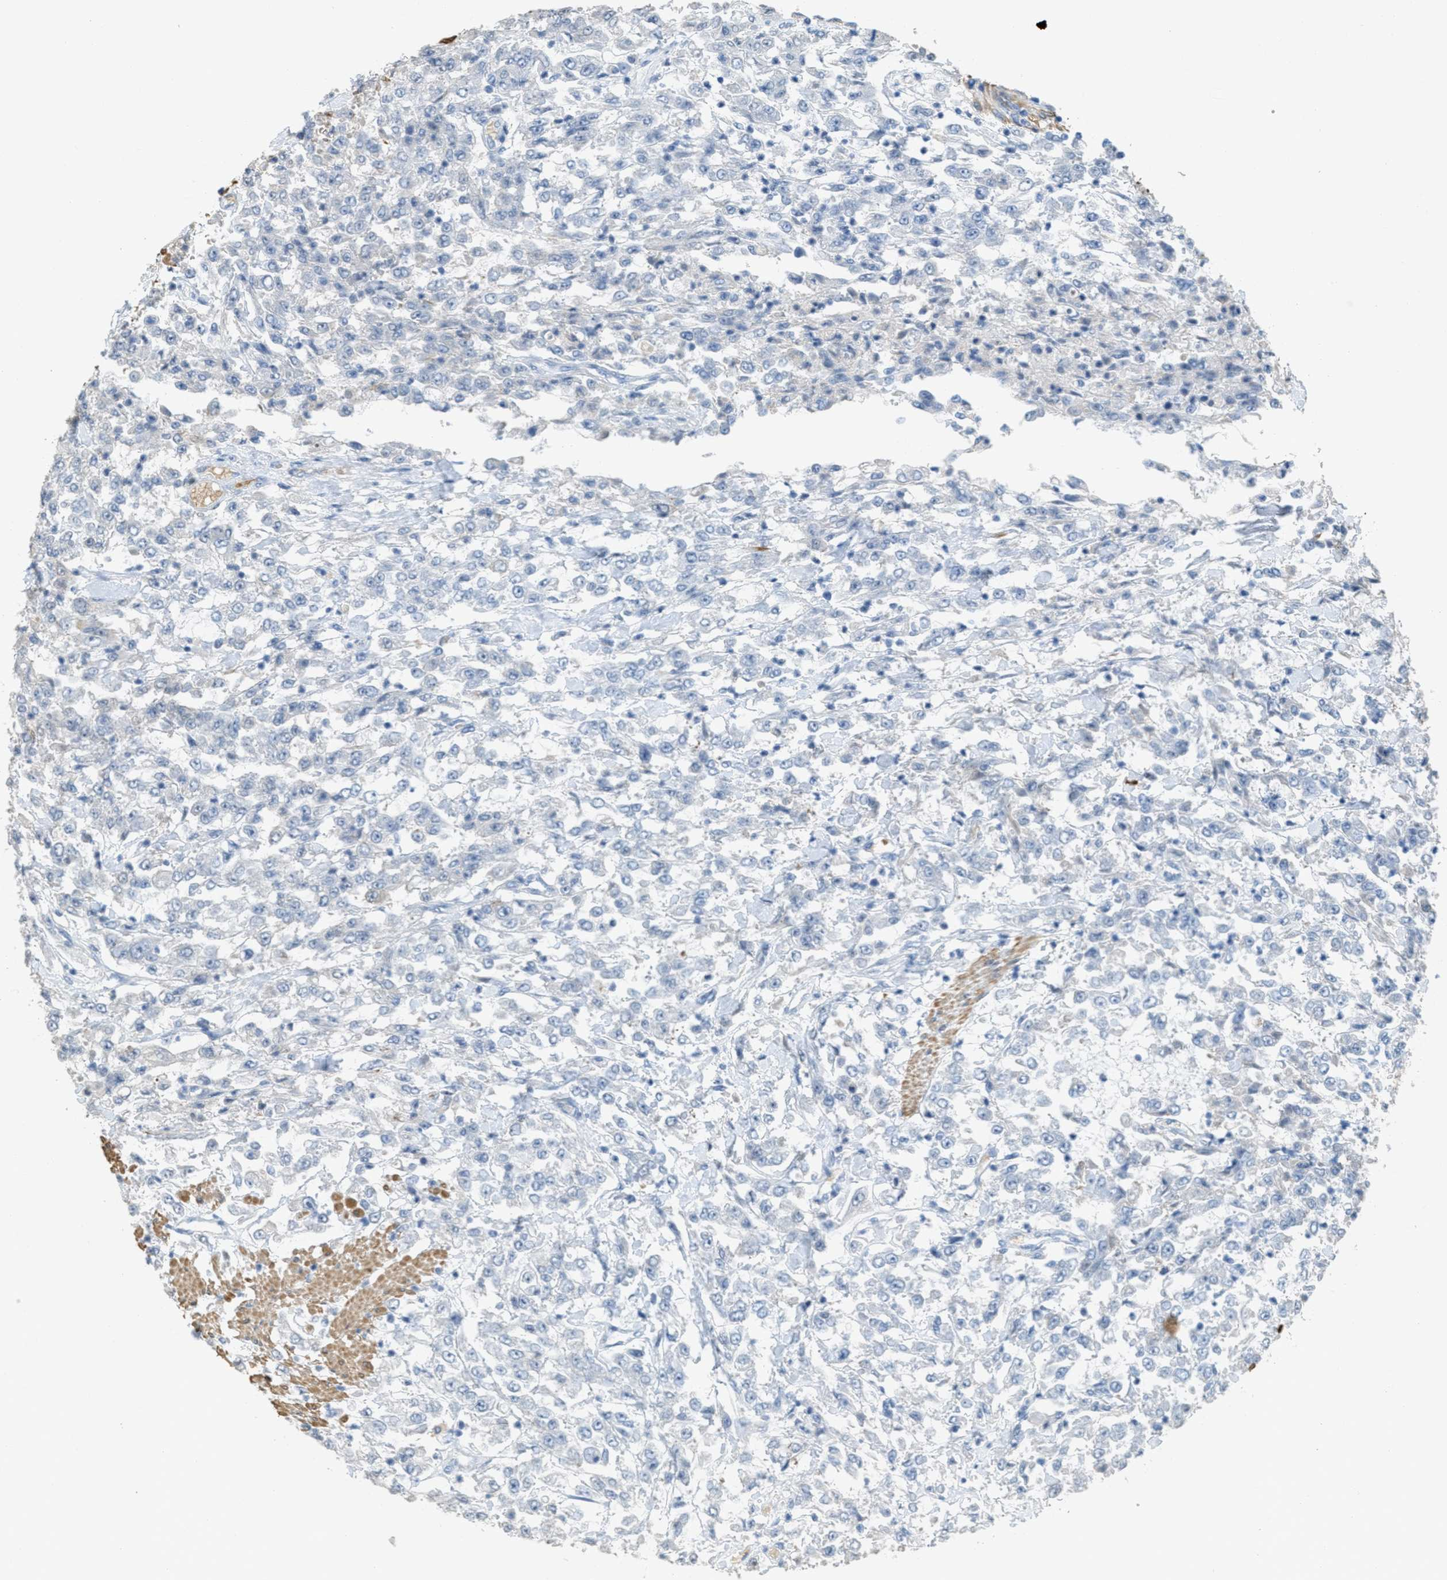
{"staining": {"intensity": "negative", "quantity": "none", "location": "none"}, "tissue": "urothelial cancer", "cell_type": "Tumor cells", "image_type": "cancer", "snomed": [{"axis": "morphology", "description": "Urothelial carcinoma, High grade"}, {"axis": "topography", "description": "Urinary bladder"}], "caption": "A high-resolution histopathology image shows immunohistochemistry staining of high-grade urothelial carcinoma, which reveals no significant expression in tumor cells.", "gene": "MRS2", "patient": {"sex": "male", "age": 46}}